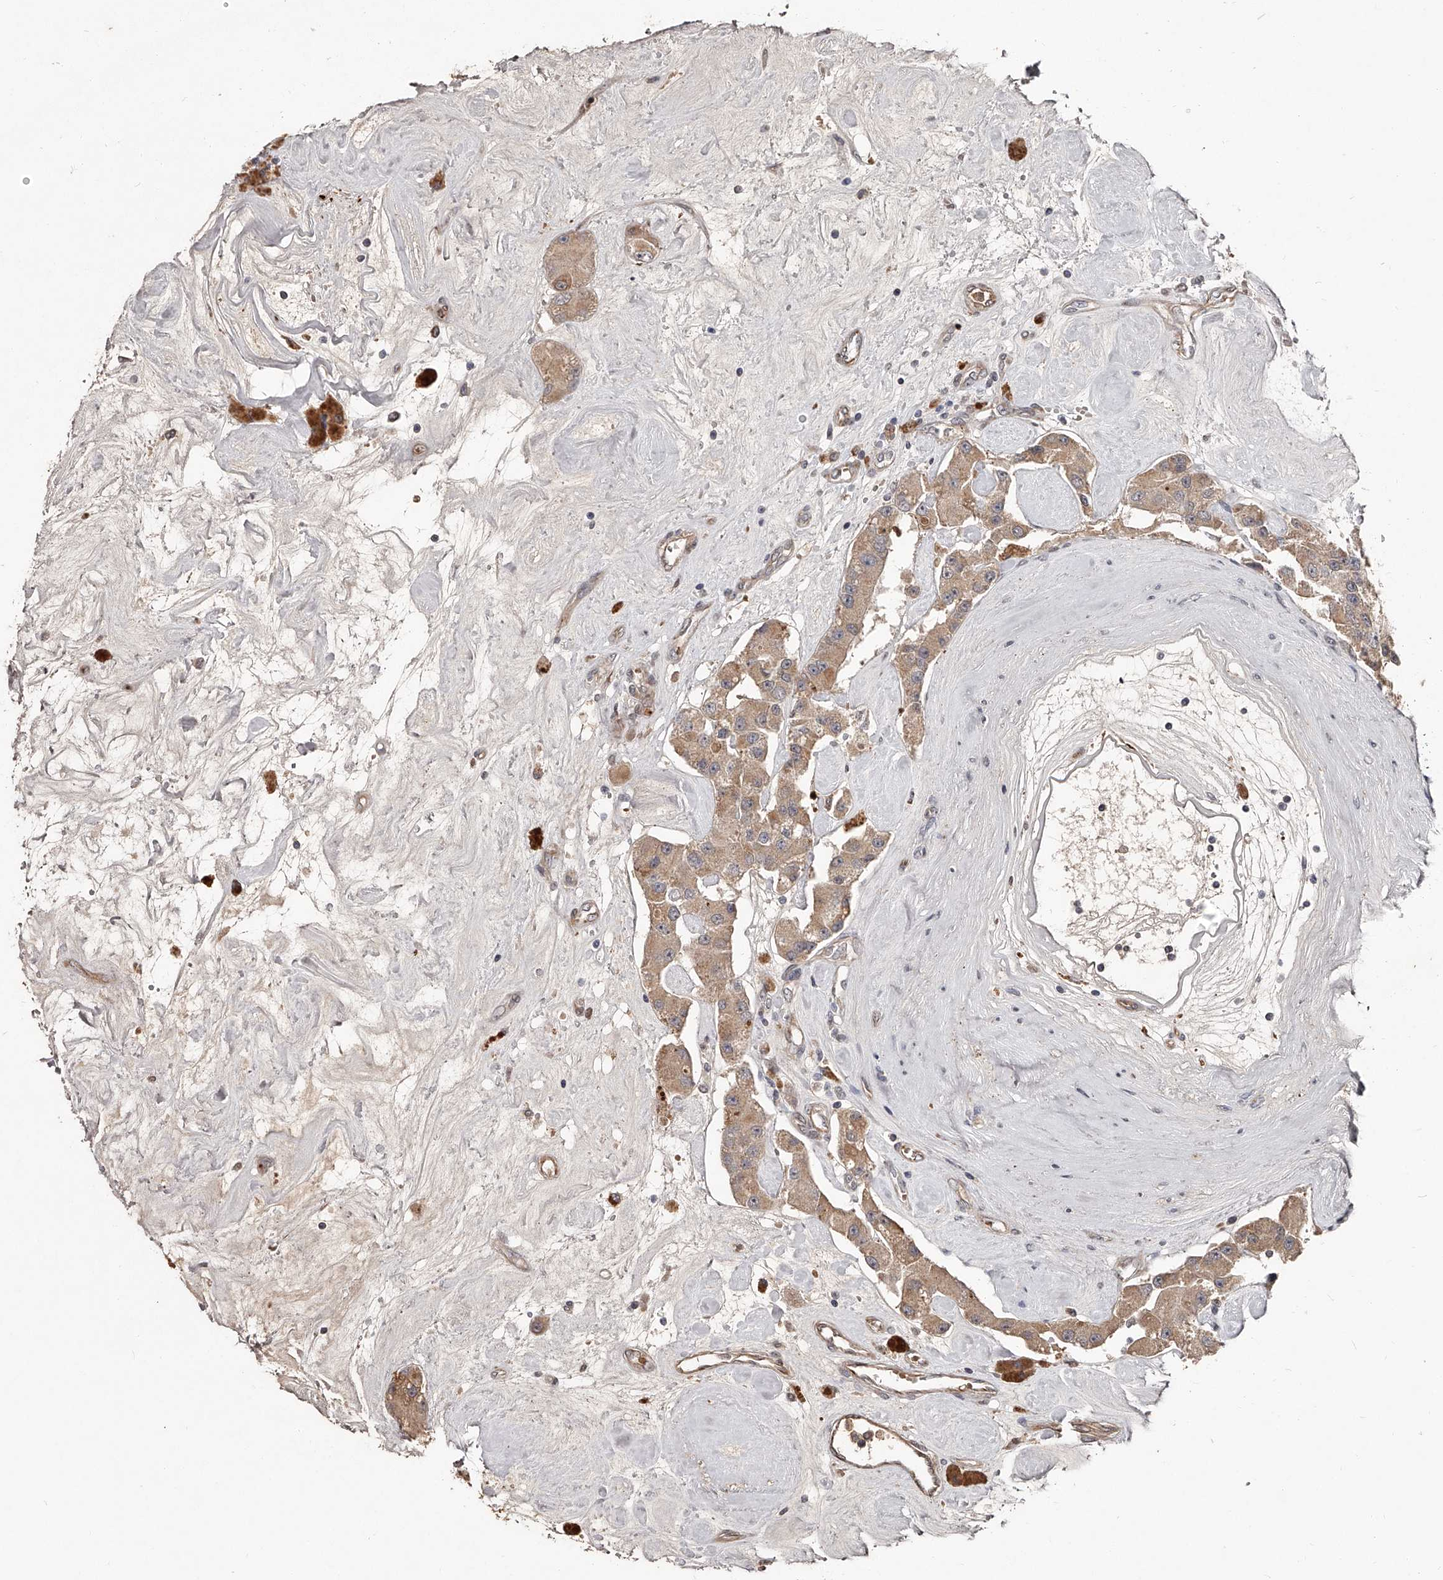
{"staining": {"intensity": "weak", "quantity": ">75%", "location": "cytoplasmic/membranous"}, "tissue": "carcinoid", "cell_type": "Tumor cells", "image_type": "cancer", "snomed": [{"axis": "morphology", "description": "Carcinoid, malignant, NOS"}, {"axis": "topography", "description": "Pancreas"}], "caption": "Immunohistochemistry (IHC) of human carcinoid (malignant) demonstrates low levels of weak cytoplasmic/membranous staining in about >75% of tumor cells. (Brightfield microscopy of DAB IHC at high magnification).", "gene": "URGCP", "patient": {"sex": "male", "age": 41}}